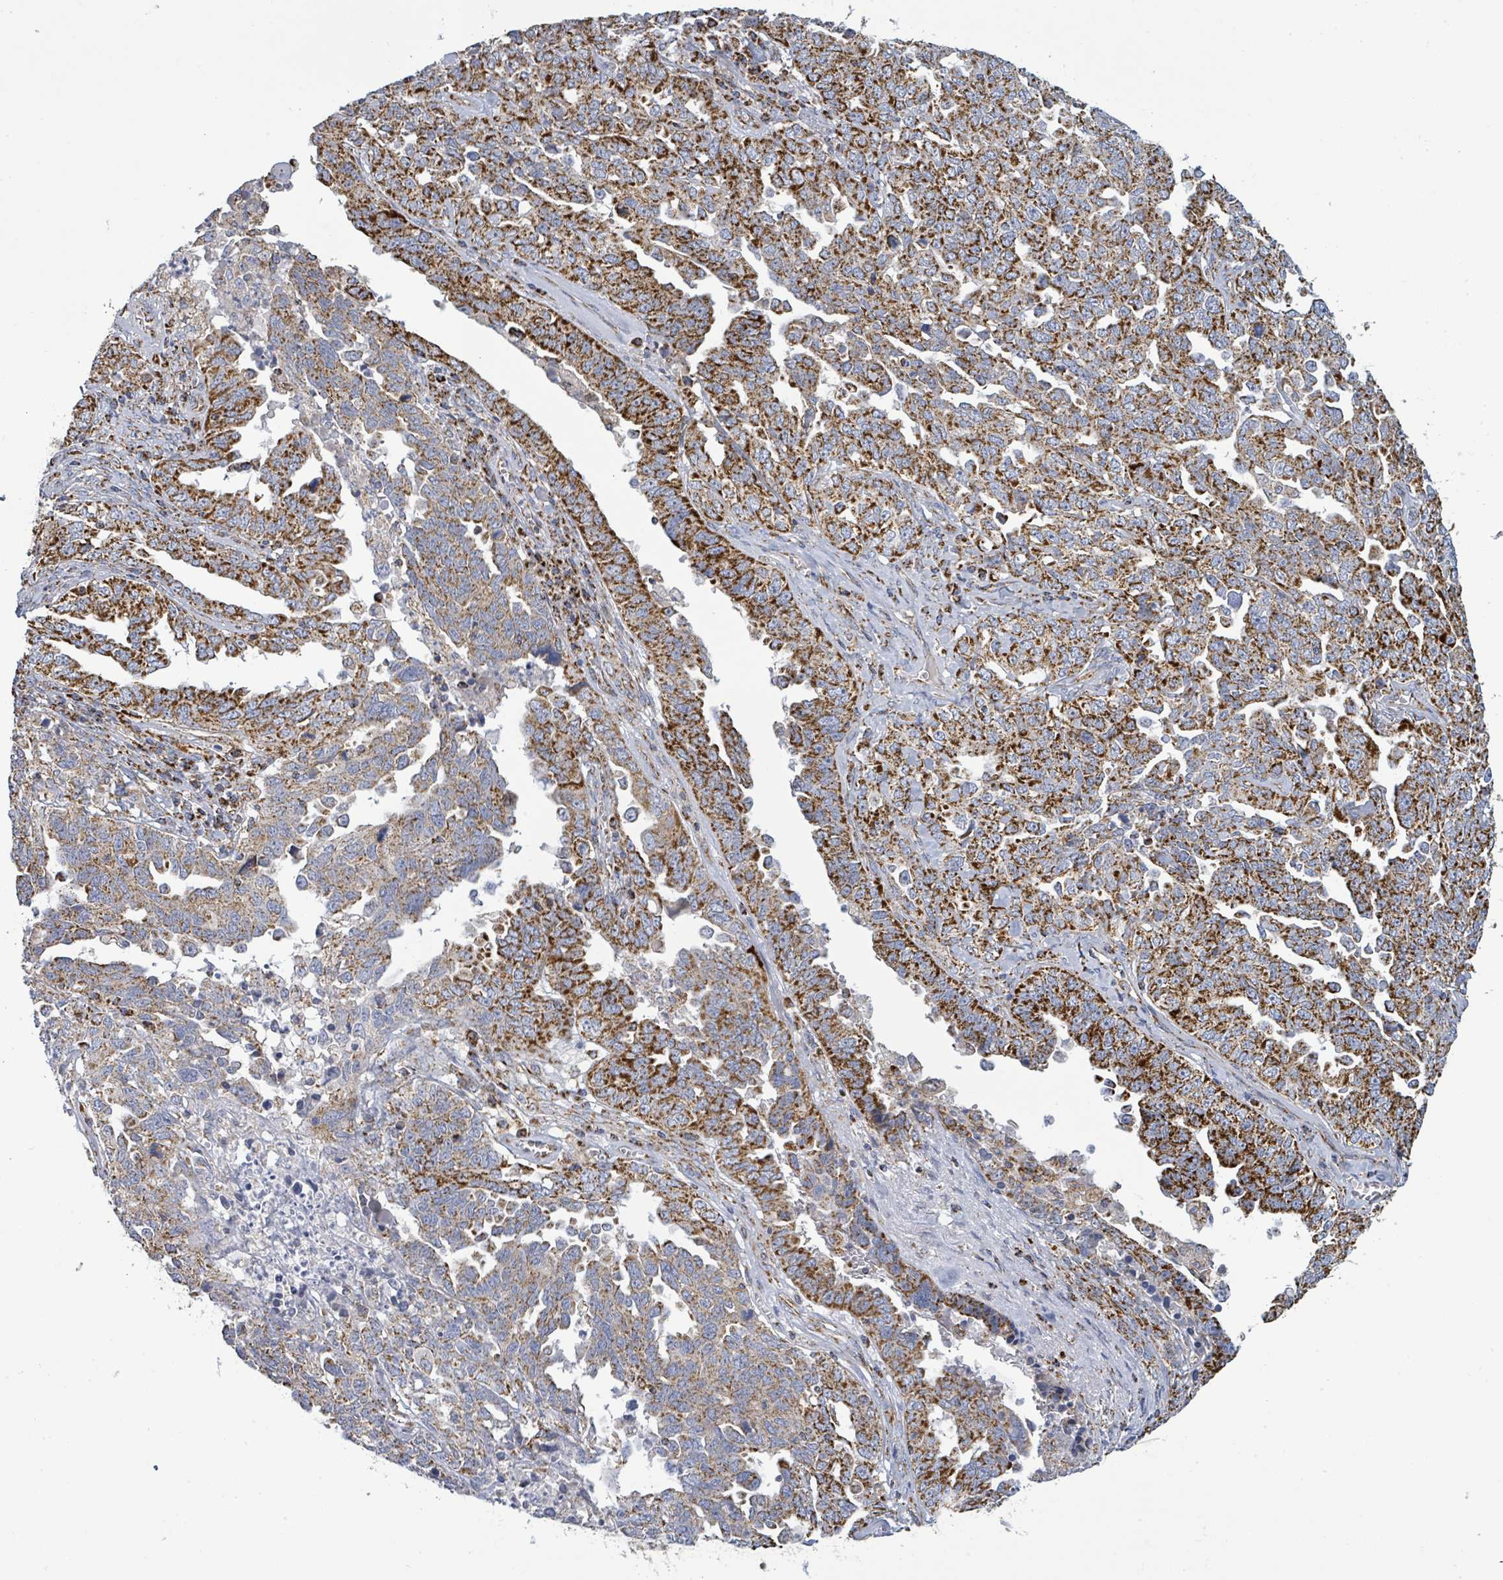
{"staining": {"intensity": "strong", "quantity": ">75%", "location": "cytoplasmic/membranous"}, "tissue": "ovarian cancer", "cell_type": "Tumor cells", "image_type": "cancer", "snomed": [{"axis": "morphology", "description": "Carcinoma, endometroid"}, {"axis": "topography", "description": "Ovary"}], "caption": "Protein positivity by immunohistochemistry reveals strong cytoplasmic/membranous expression in approximately >75% of tumor cells in ovarian cancer (endometroid carcinoma).", "gene": "SUCLG2", "patient": {"sex": "female", "age": 62}}